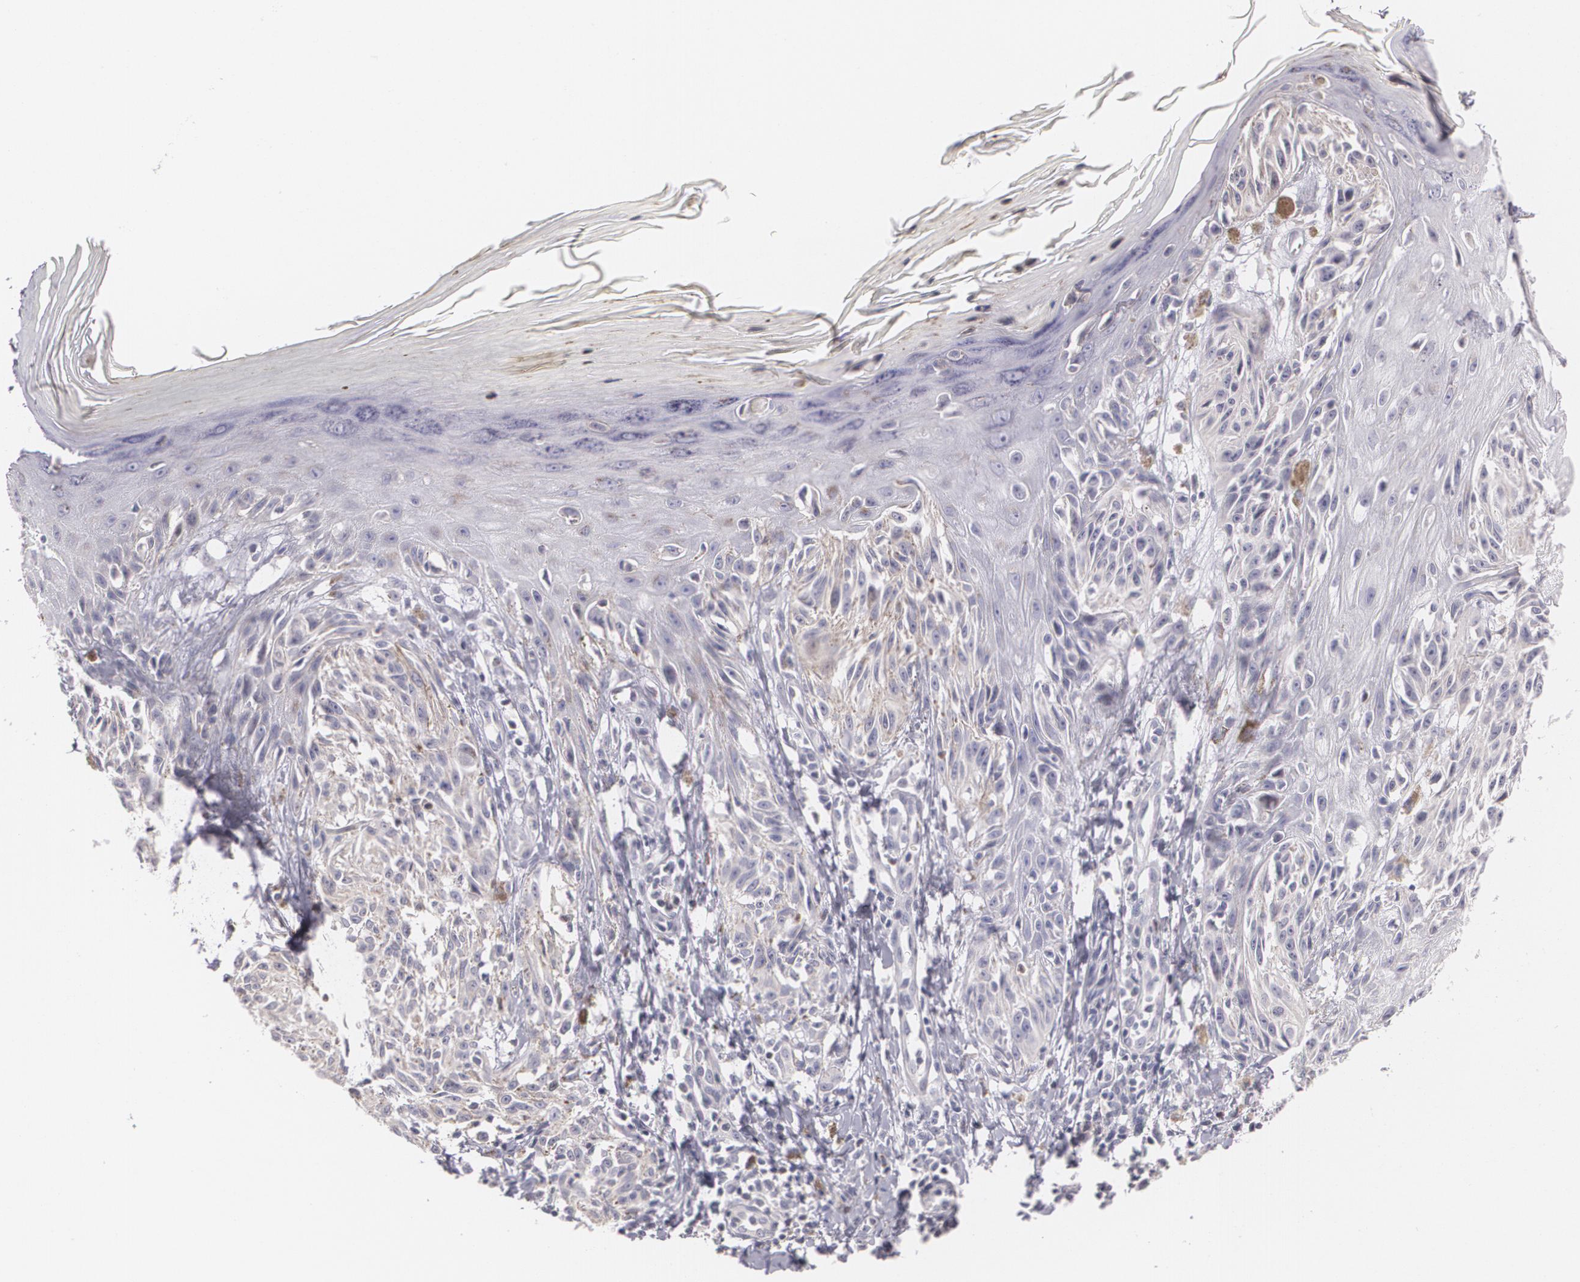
{"staining": {"intensity": "negative", "quantity": "none", "location": "none"}, "tissue": "melanoma", "cell_type": "Tumor cells", "image_type": "cancer", "snomed": [{"axis": "morphology", "description": "Malignant melanoma, NOS"}, {"axis": "topography", "description": "Skin"}], "caption": "This image is of melanoma stained with immunohistochemistry (IHC) to label a protein in brown with the nuclei are counter-stained blue. There is no expression in tumor cells.", "gene": "ZBTB16", "patient": {"sex": "female", "age": 77}}